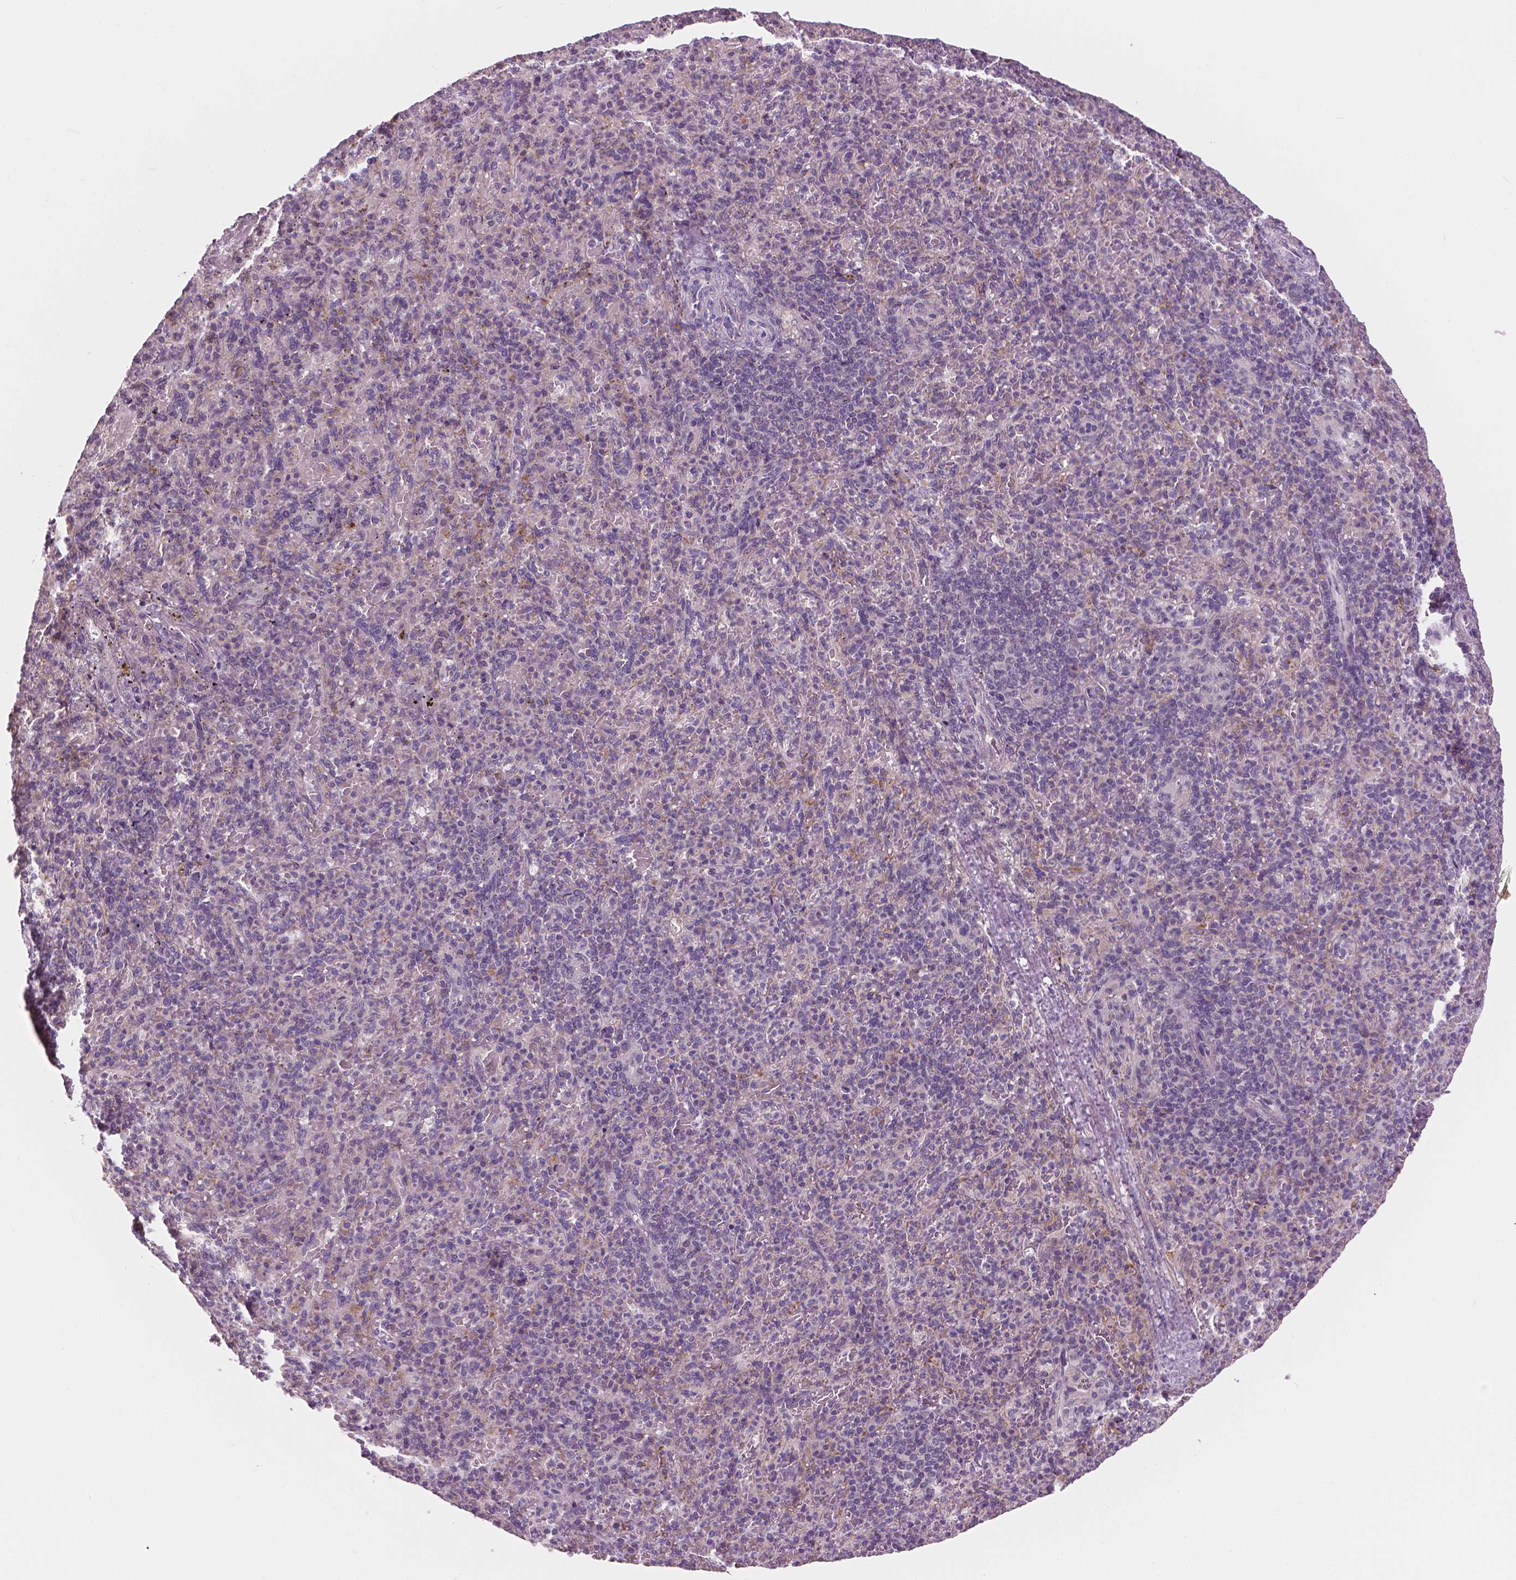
{"staining": {"intensity": "negative", "quantity": "none", "location": "none"}, "tissue": "spleen", "cell_type": "Cells in red pulp", "image_type": "normal", "snomed": [{"axis": "morphology", "description": "Normal tissue, NOS"}, {"axis": "topography", "description": "Spleen"}], "caption": "Human spleen stained for a protein using immunohistochemistry shows no staining in cells in red pulp.", "gene": "SAXO2", "patient": {"sex": "female", "age": 74}}